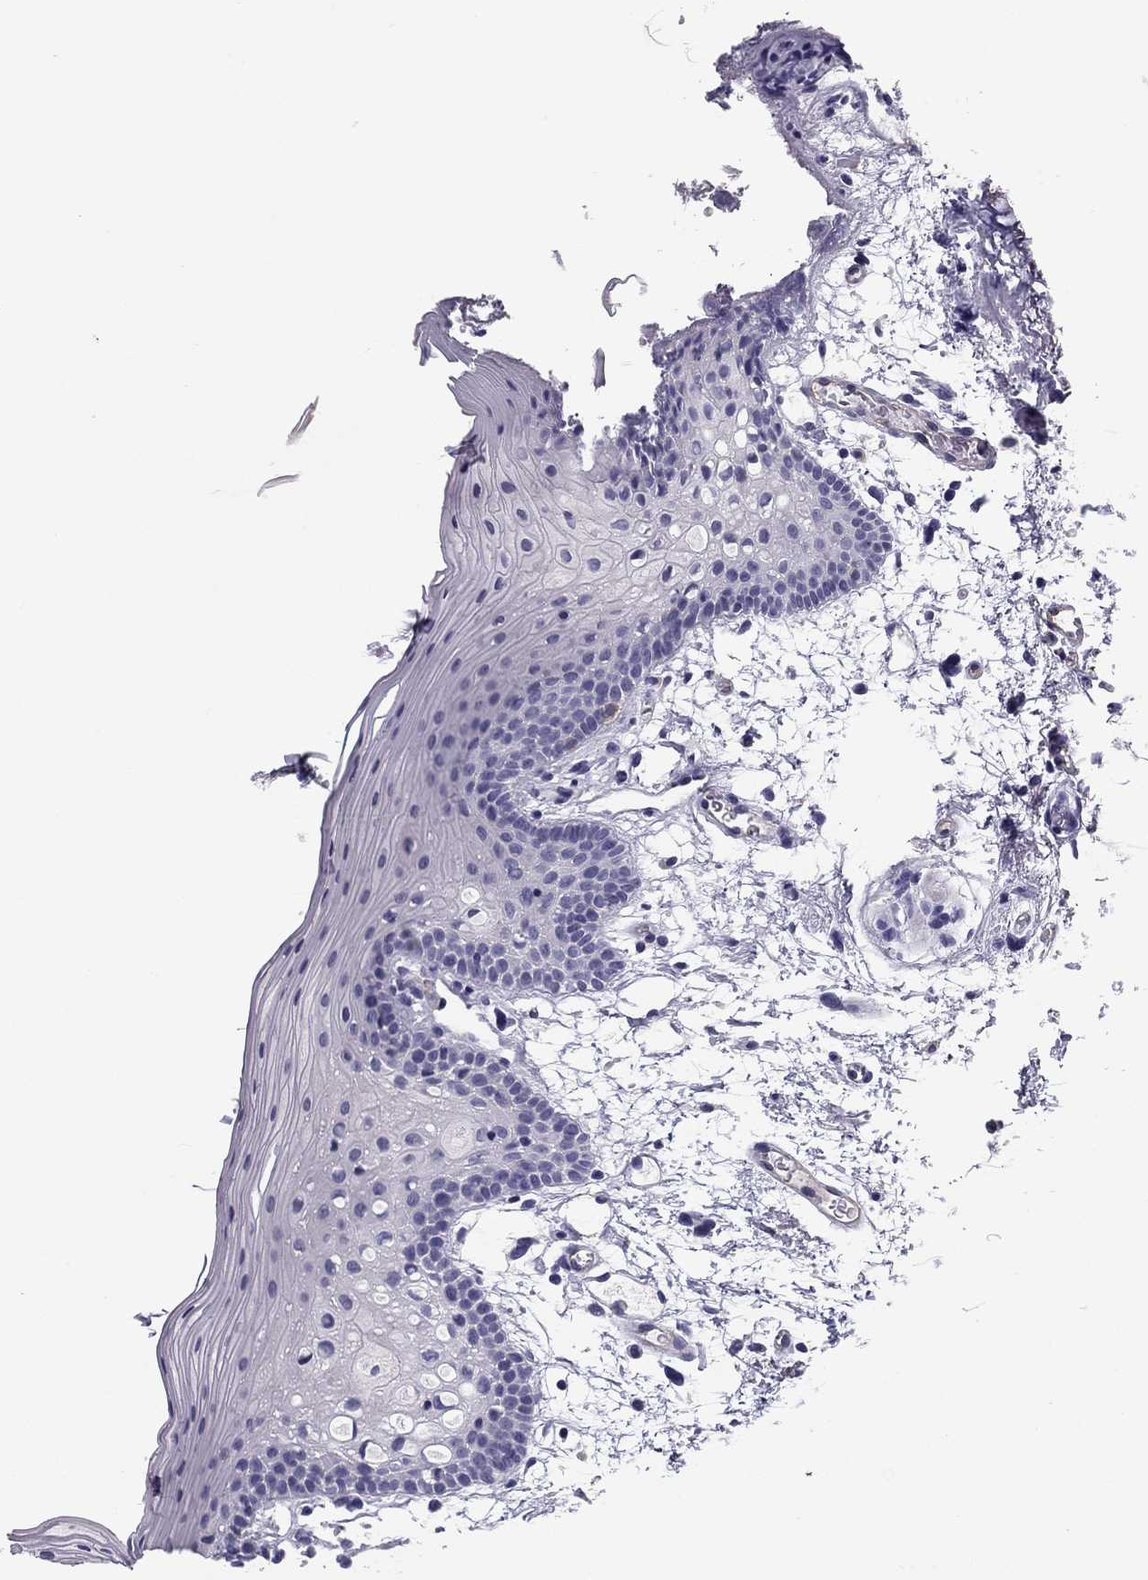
{"staining": {"intensity": "negative", "quantity": "none", "location": "none"}, "tissue": "oral mucosa", "cell_type": "Squamous epithelial cells", "image_type": "normal", "snomed": [{"axis": "morphology", "description": "Normal tissue, NOS"}, {"axis": "topography", "description": "Oral tissue"}, {"axis": "topography", "description": "Tounge, NOS"}], "caption": "Protein analysis of unremarkable oral mucosa demonstrates no significant expression in squamous epithelial cells.", "gene": "FLNC", "patient": {"sex": "female", "age": 83}}